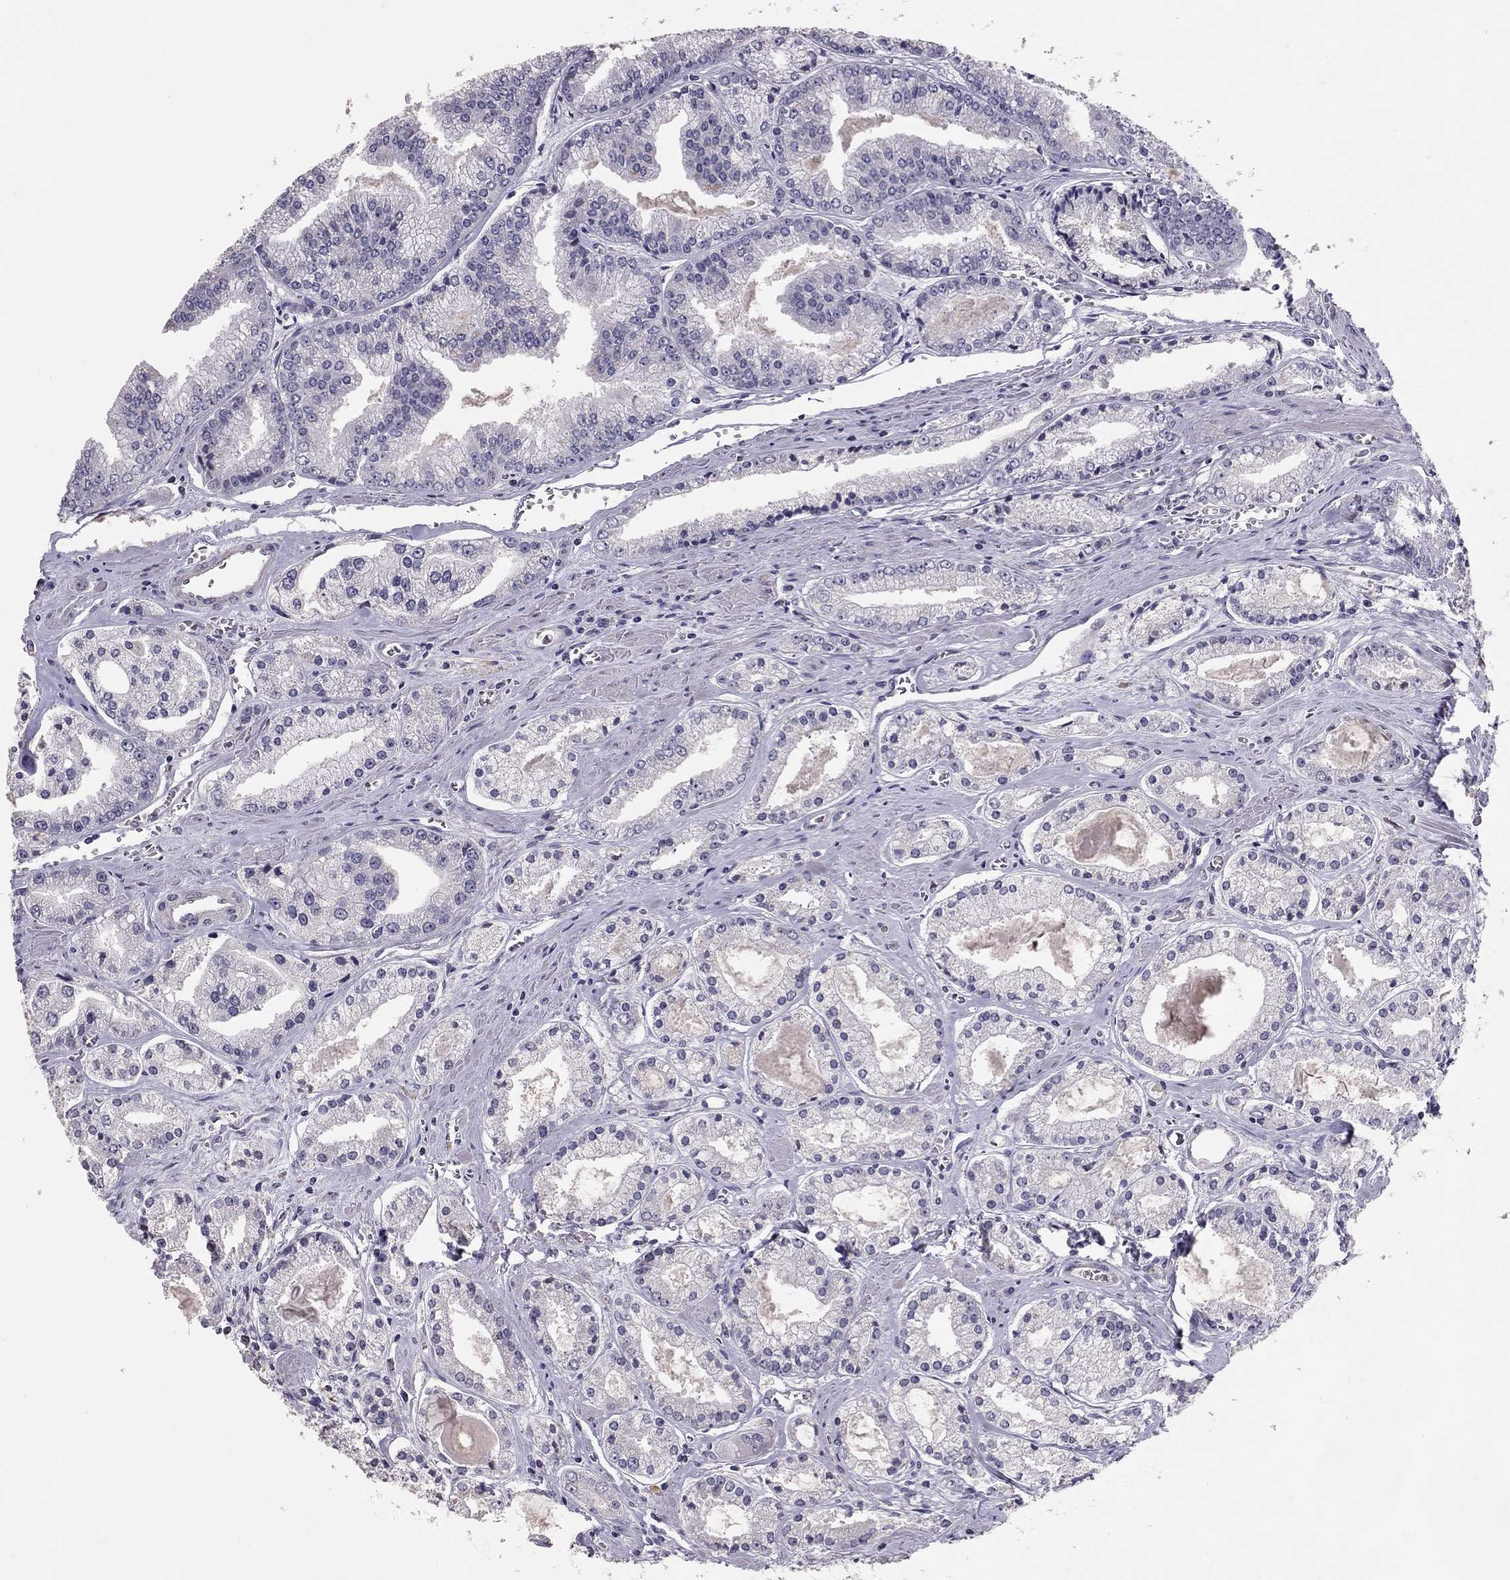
{"staining": {"intensity": "negative", "quantity": "none", "location": "none"}, "tissue": "prostate cancer", "cell_type": "Tumor cells", "image_type": "cancer", "snomed": [{"axis": "morphology", "description": "Adenocarcinoma, NOS"}, {"axis": "topography", "description": "Prostate"}], "caption": "Tumor cells are negative for protein expression in human prostate cancer. (DAB immunohistochemistry (IHC), high magnification).", "gene": "TSHB", "patient": {"sex": "male", "age": 72}}